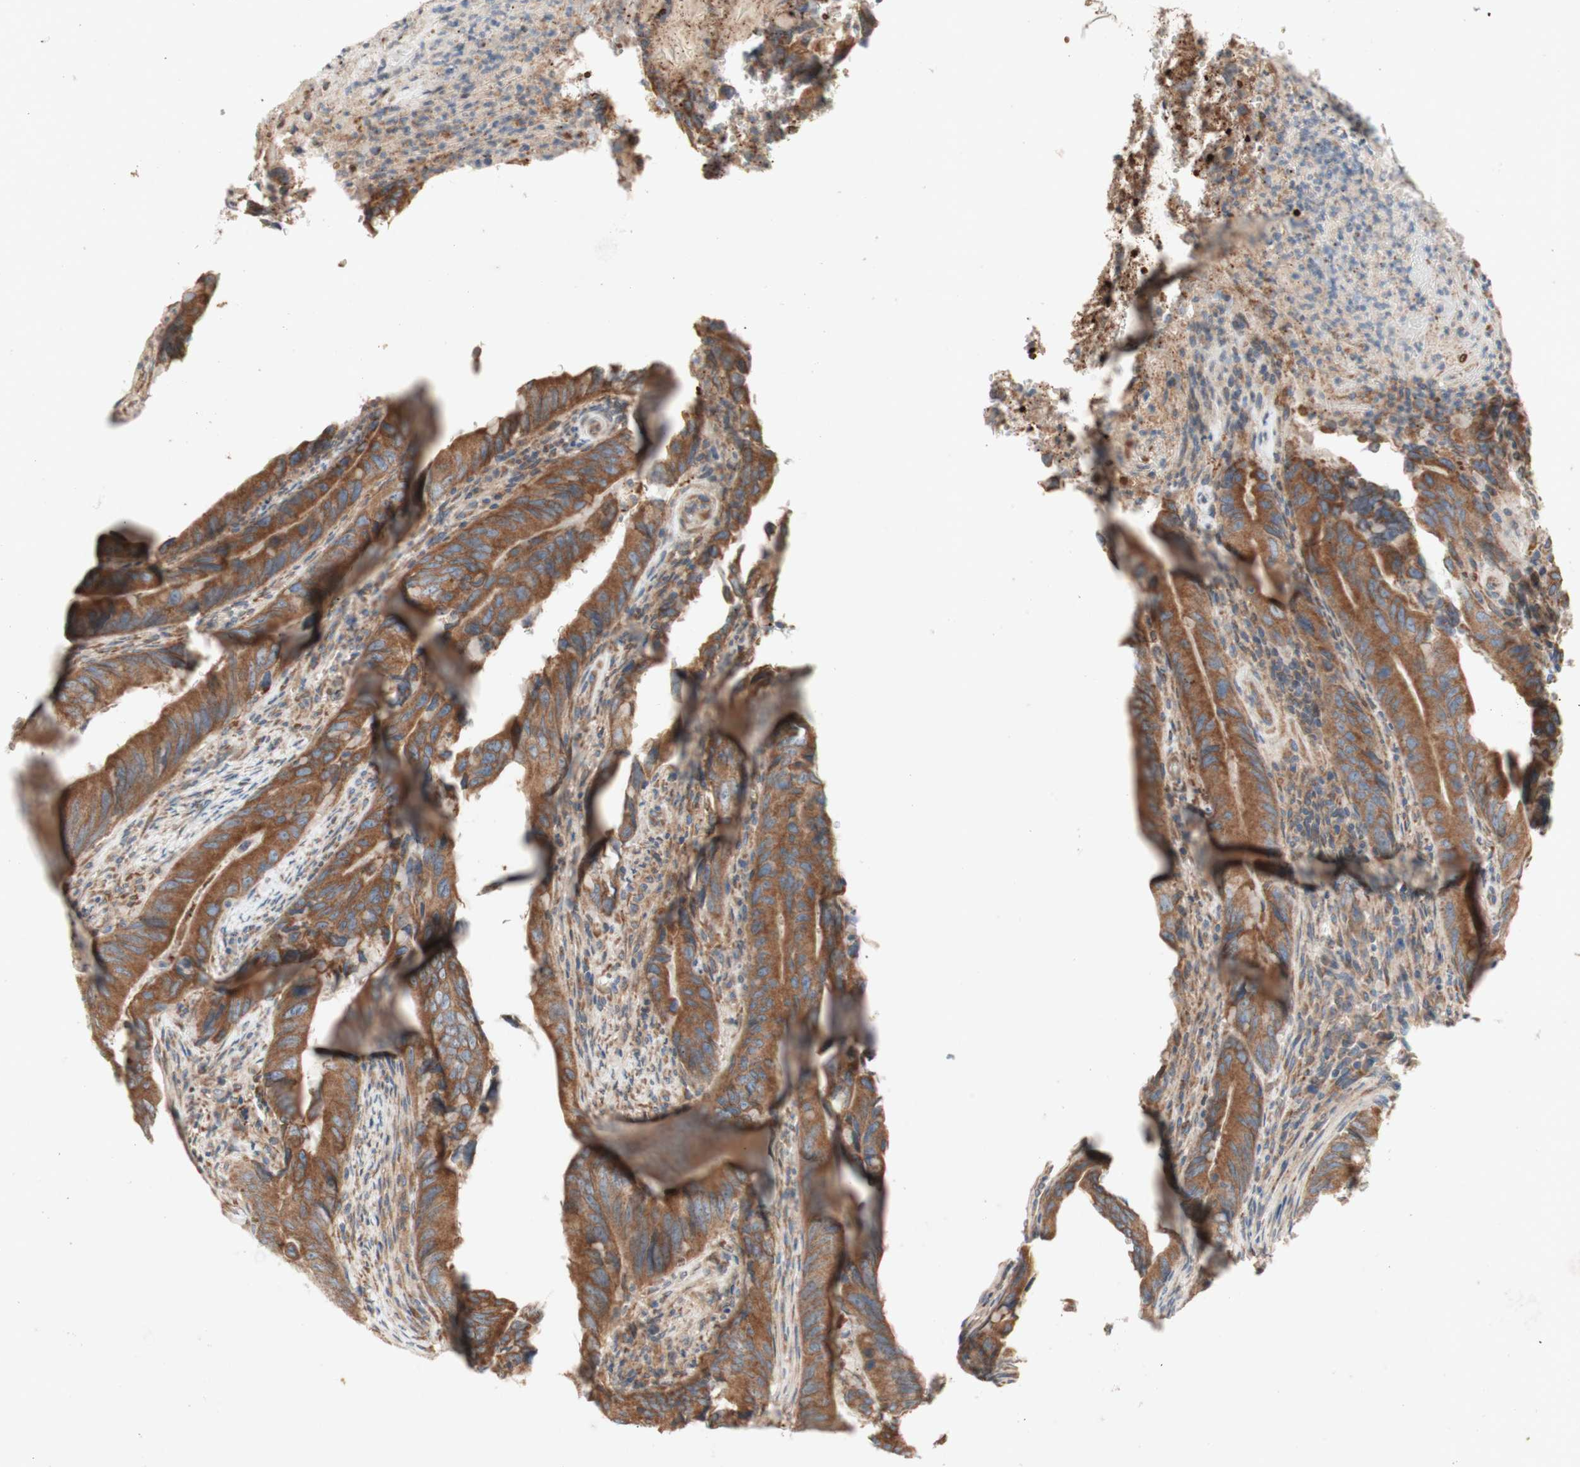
{"staining": {"intensity": "moderate", "quantity": ">75%", "location": "cytoplasmic/membranous"}, "tissue": "colorectal cancer", "cell_type": "Tumor cells", "image_type": "cancer", "snomed": [{"axis": "morphology", "description": "Normal tissue, NOS"}, {"axis": "morphology", "description": "Adenocarcinoma, NOS"}, {"axis": "topography", "description": "Colon"}], "caption": "A histopathology image showing moderate cytoplasmic/membranous staining in about >75% of tumor cells in colorectal adenocarcinoma, as visualized by brown immunohistochemical staining.", "gene": "SOCS2", "patient": {"sex": "male", "age": 56}}